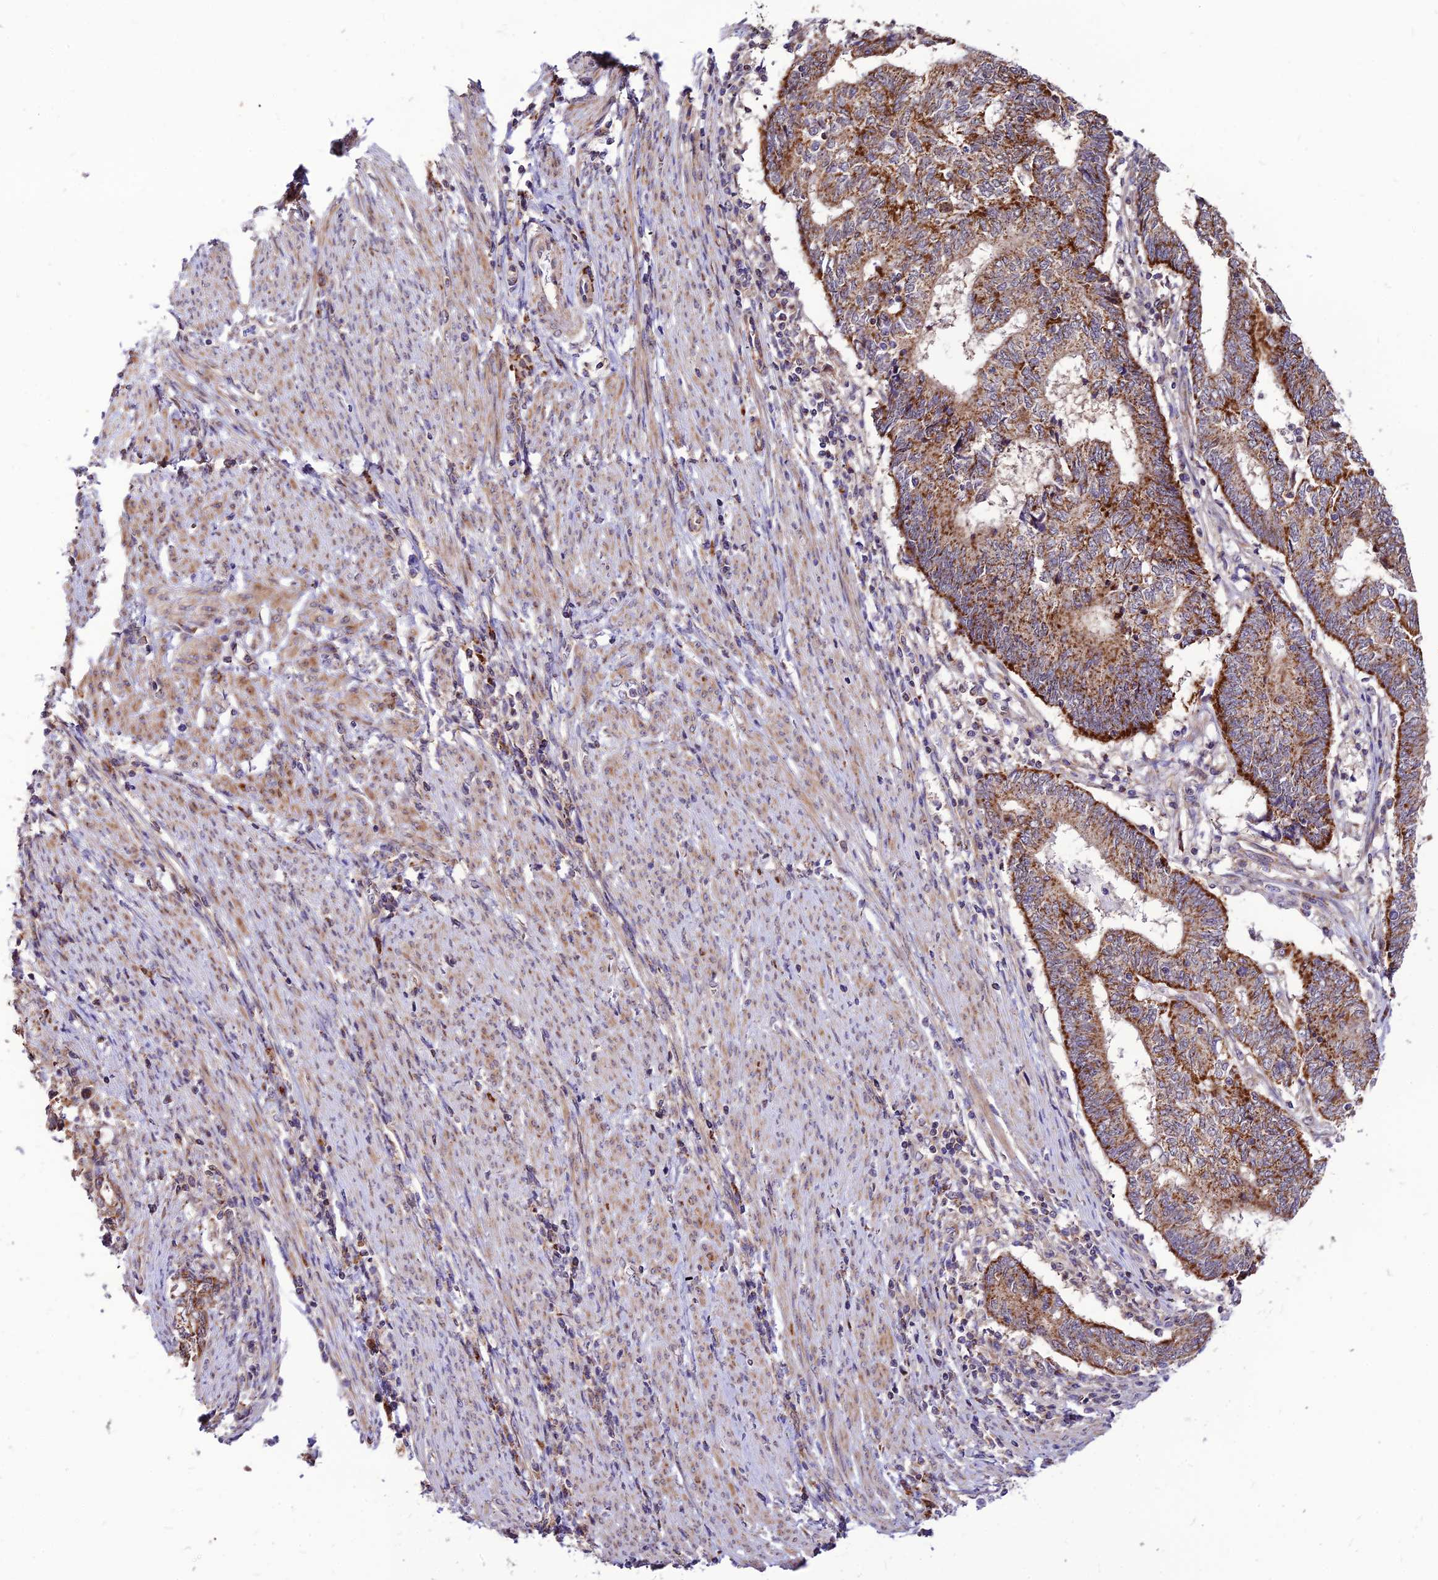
{"staining": {"intensity": "strong", "quantity": ">75%", "location": "cytoplasmic/membranous"}, "tissue": "endometrial cancer", "cell_type": "Tumor cells", "image_type": "cancer", "snomed": [{"axis": "morphology", "description": "Adenocarcinoma, NOS"}, {"axis": "topography", "description": "Uterus"}, {"axis": "topography", "description": "Endometrium"}], "caption": "This micrograph shows immunohistochemistry (IHC) staining of adenocarcinoma (endometrial), with high strong cytoplasmic/membranous expression in about >75% of tumor cells.", "gene": "ECI1", "patient": {"sex": "female", "age": 70}}